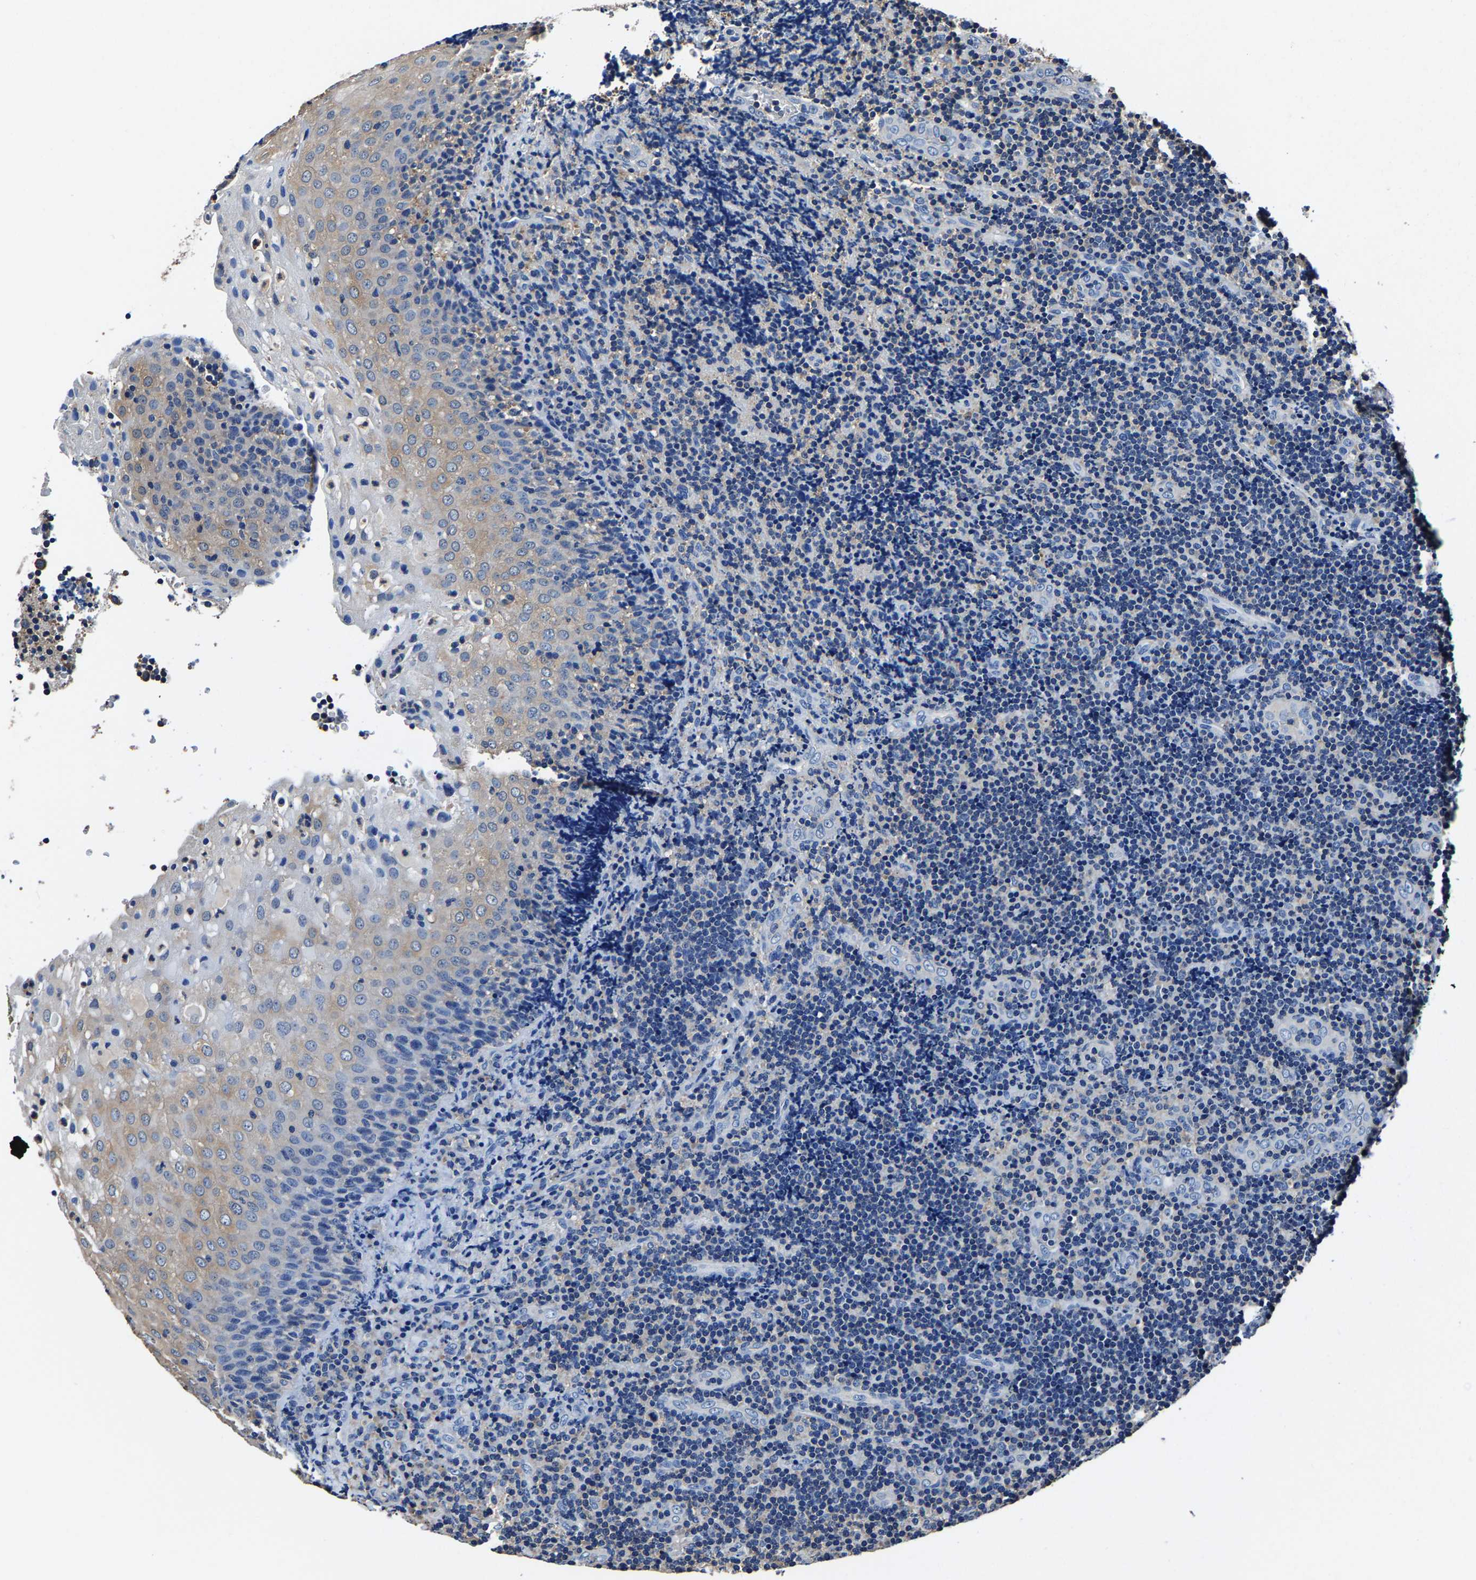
{"staining": {"intensity": "negative", "quantity": "none", "location": "none"}, "tissue": "lymphoma", "cell_type": "Tumor cells", "image_type": "cancer", "snomed": [{"axis": "morphology", "description": "Malignant lymphoma, non-Hodgkin's type, High grade"}, {"axis": "topography", "description": "Tonsil"}], "caption": "Immunohistochemistry histopathology image of neoplastic tissue: lymphoma stained with DAB (3,3'-diaminobenzidine) exhibits no significant protein expression in tumor cells.", "gene": "ALDOB", "patient": {"sex": "female", "age": 36}}